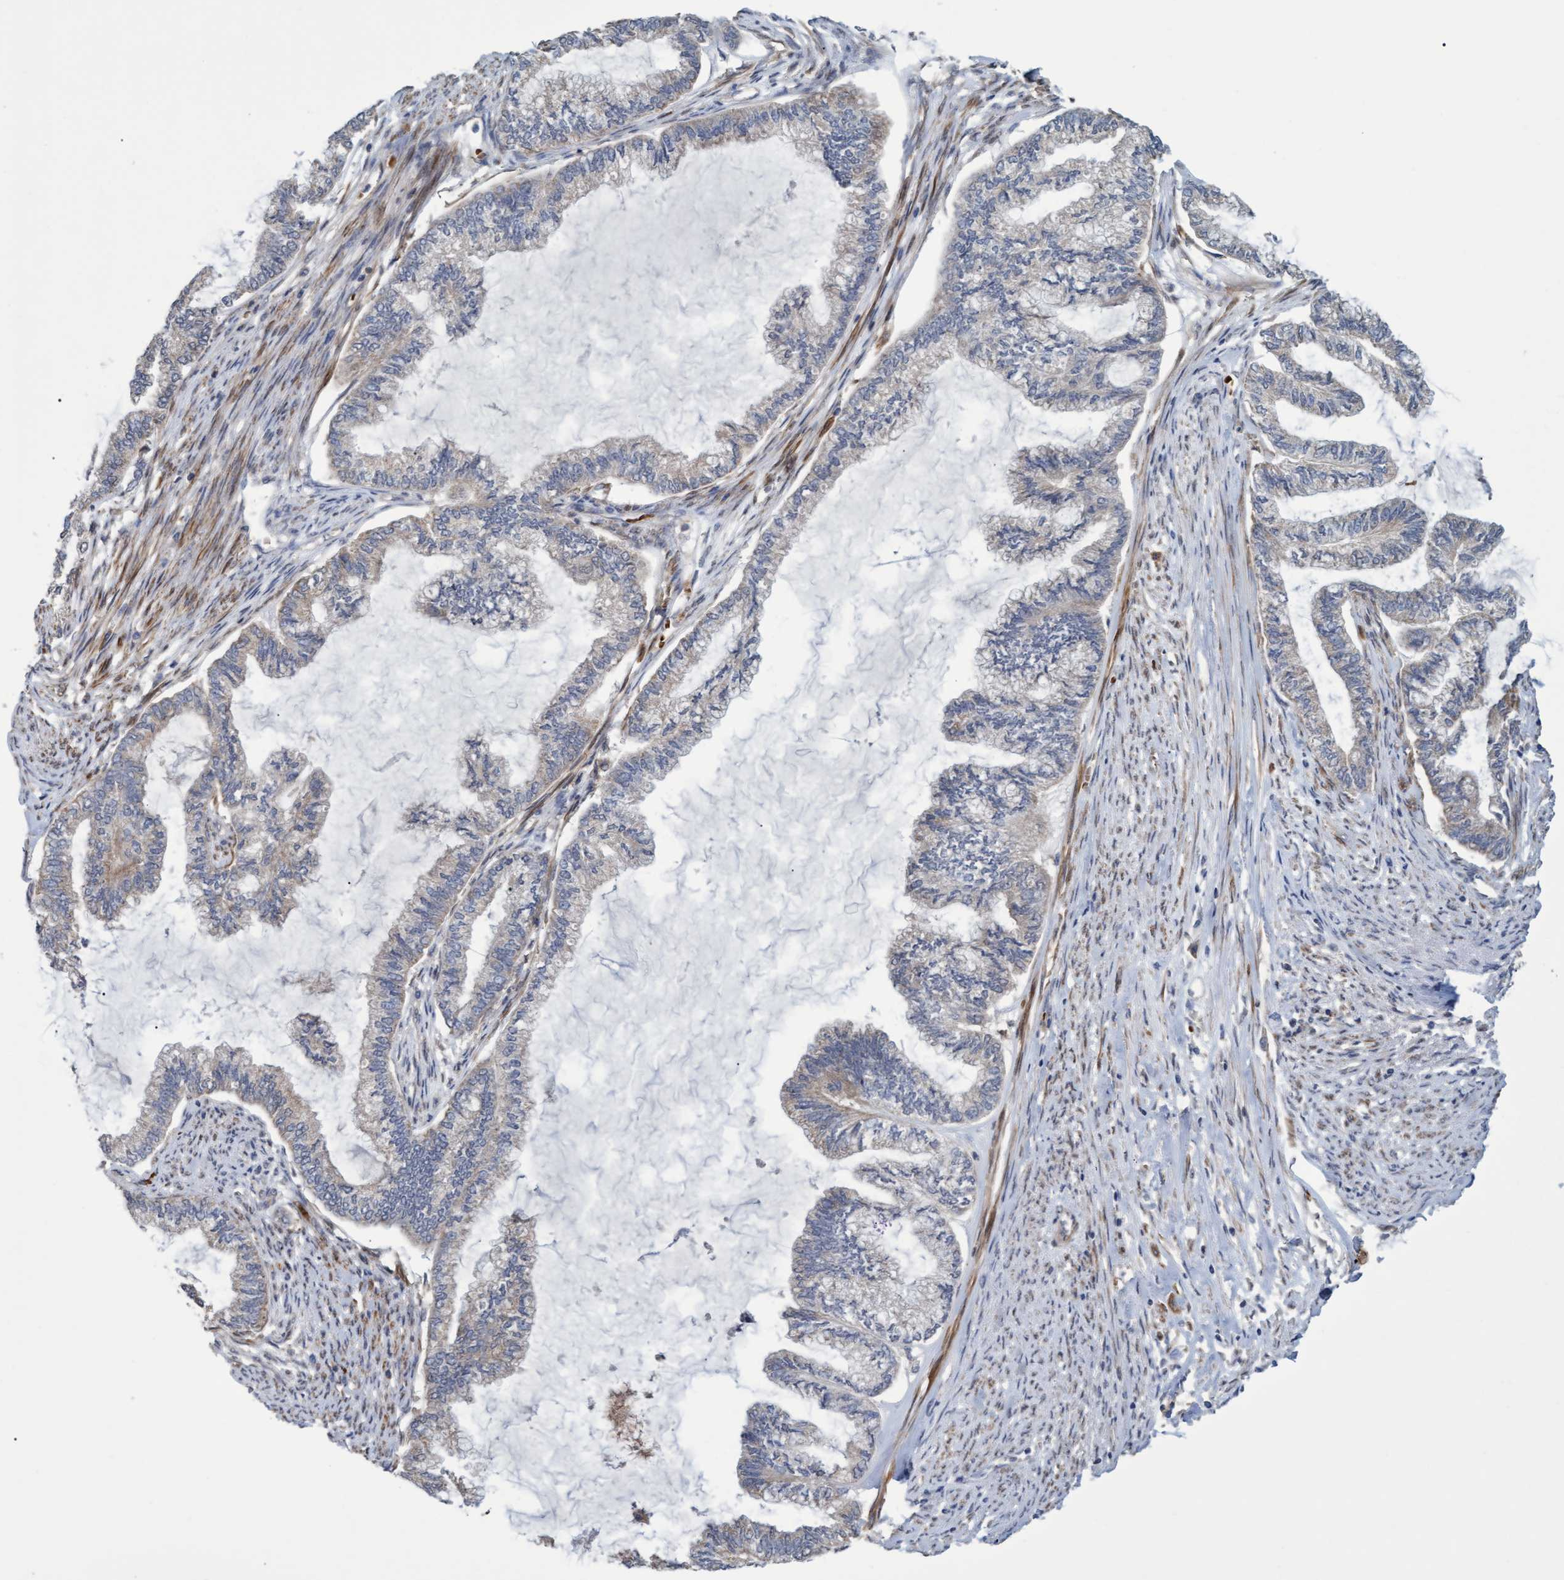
{"staining": {"intensity": "negative", "quantity": "none", "location": "none"}, "tissue": "endometrial cancer", "cell_type": "Tumor cells", "image_type": "cancer", "snomed": [{"axis": "morphology", "description": "Adenocarcinoma, NOS"}, {"axis": "topography", "description": "Endometrium"}], "caption": "This is an immunohistochemistry (IHC) histopathology image of endometrial cancer (adenocarcinoma). There is no staining in tumor cells.", "gene": "NAA15", "patient": {"sex": "female", "age": 86}}